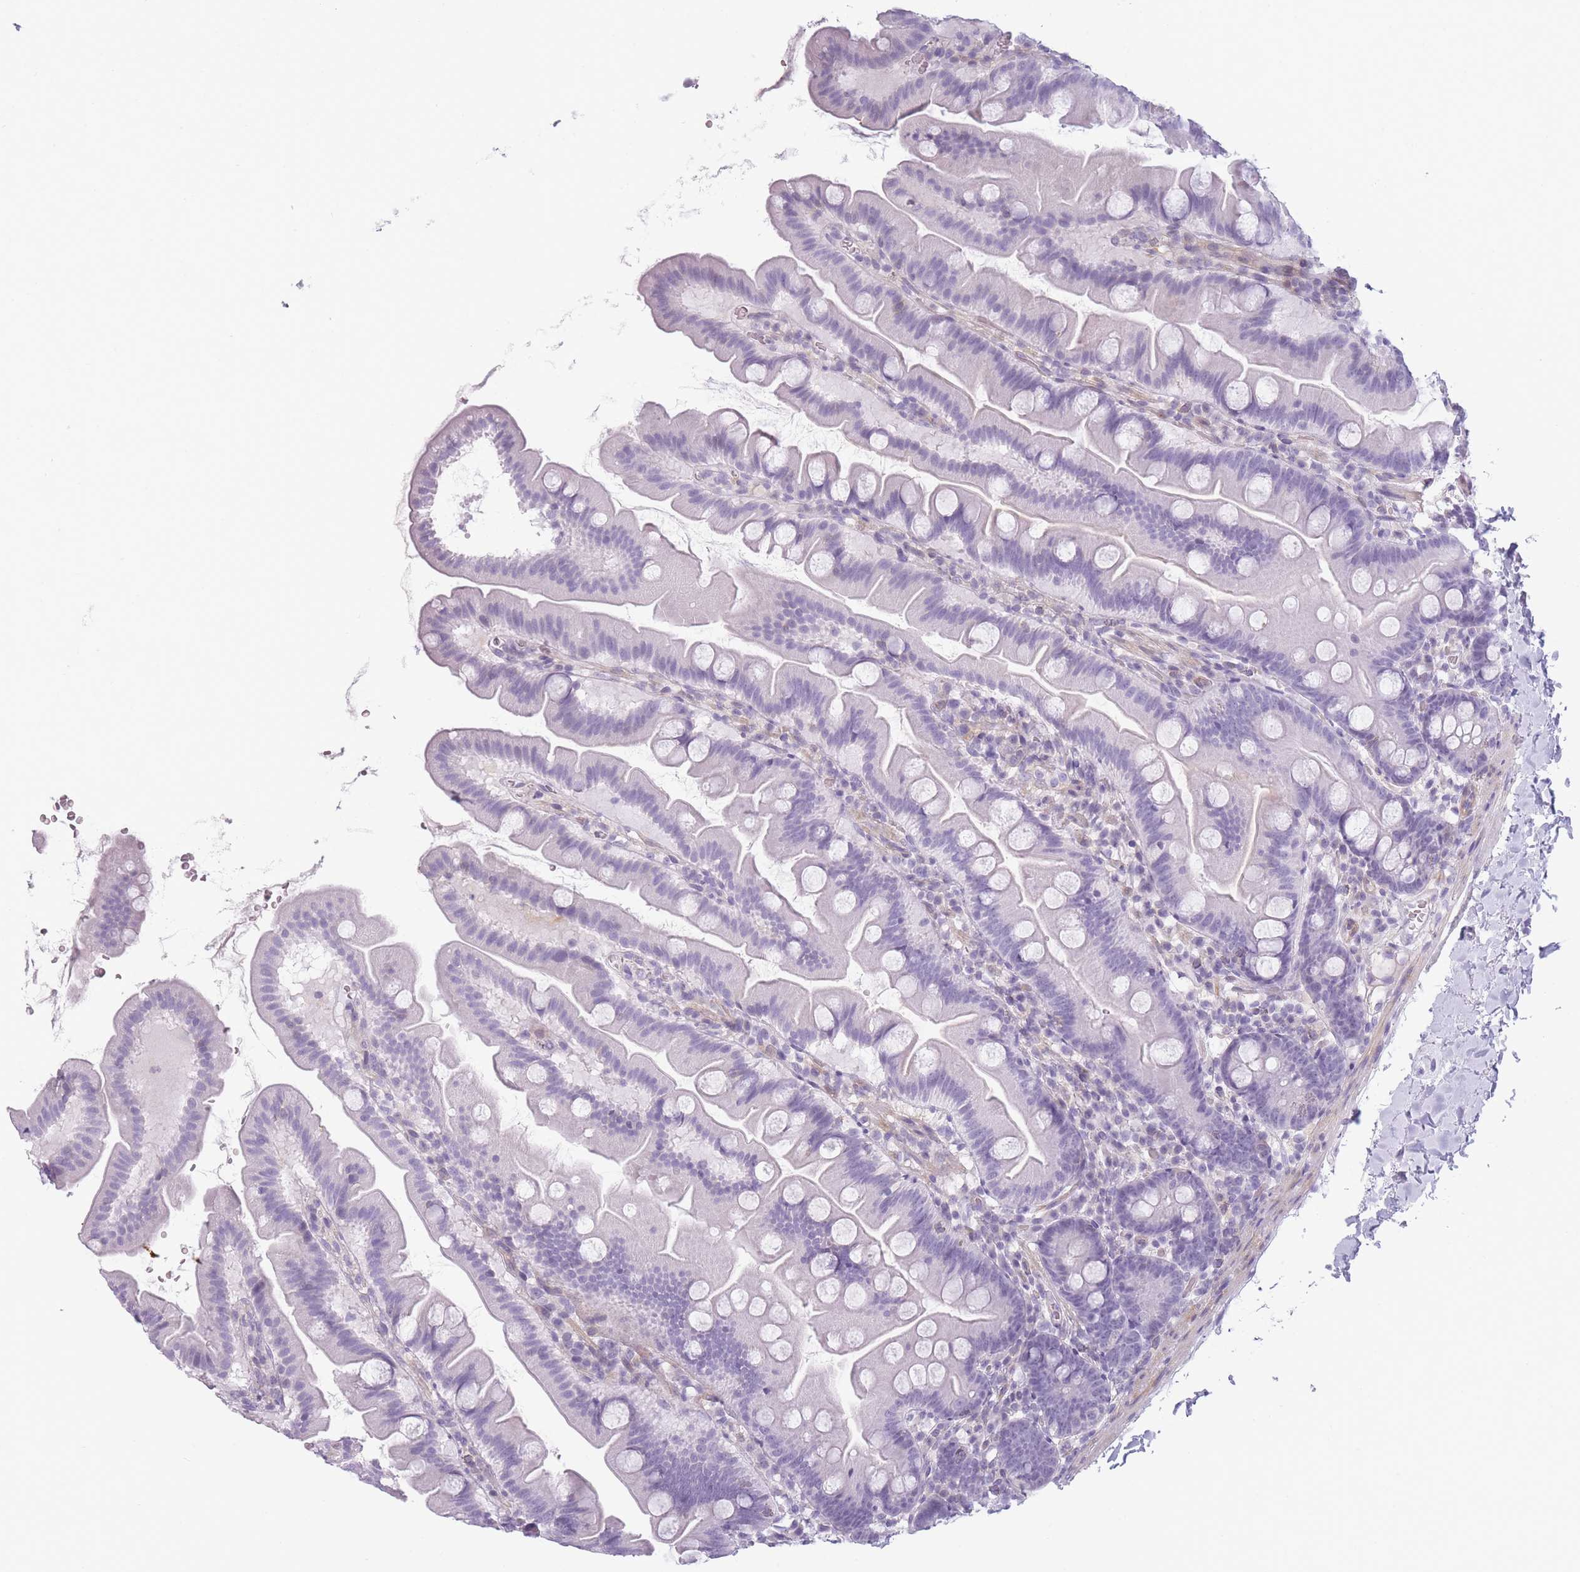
{"staining": {"intensity": "negative", "quantity": "none", "location": "none"}, "tissue": "small intestine", "cell_type": "Glandular cells", "image_type": "normal", "snomed": [{"axis": "morphology", "description": "Normal tissue, NOS"}, {"axis": "topography", "description": "Small intestine"}], "caption": "A photomicrograph of small intestine stained for a protein exhibits no brown staining in glandular cells.", "gene": "GGT1", "patient": {"sex": "female", "age": 68}}